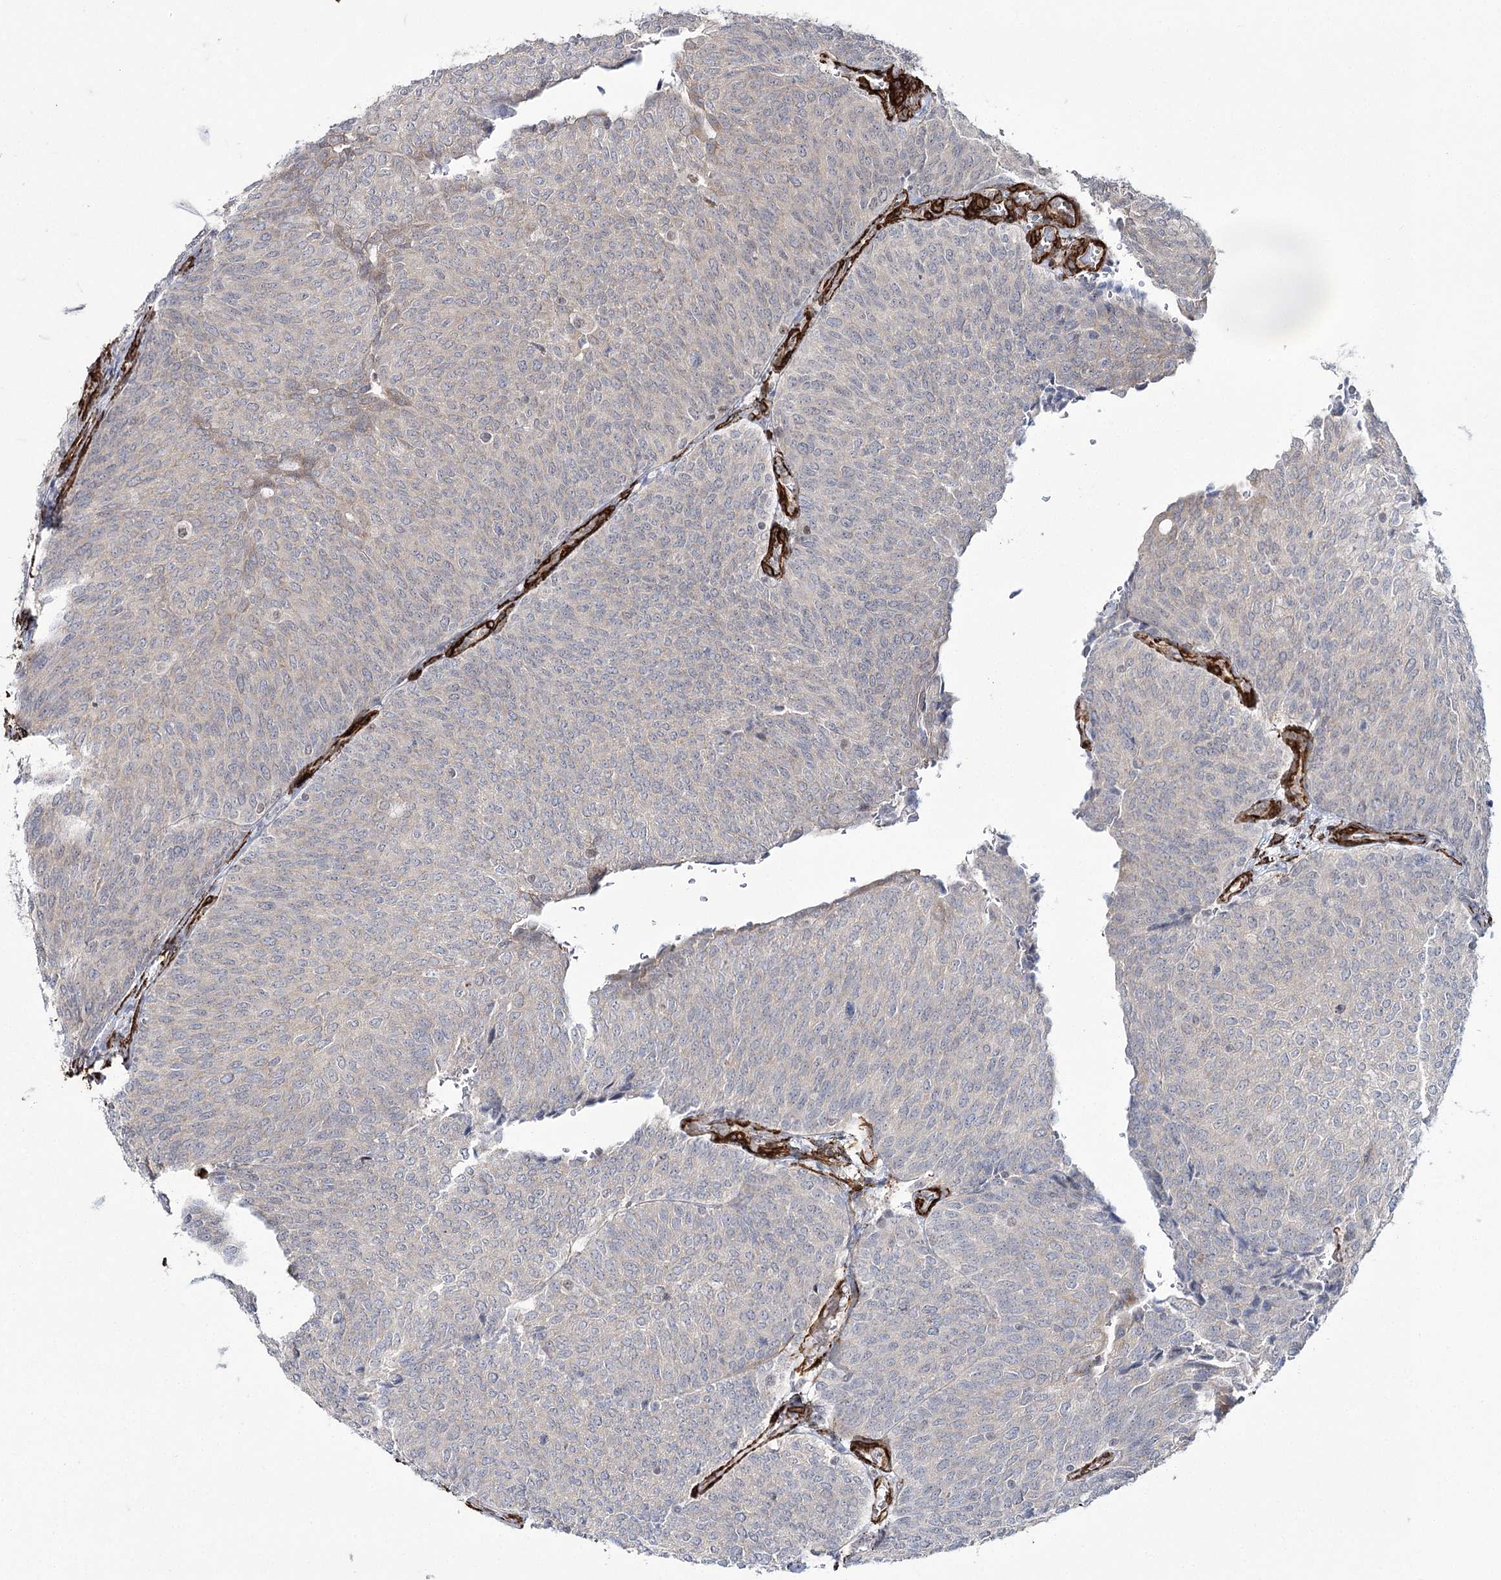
{"staining": {"intensity": "weak", "quantity": "<25%", "location": "cytoplasmic/membranous"}, "tissue": "urothelial cancer", "cell_type": "Tumor cells", "image_type": "cancer", "snomed": [{"axis": "morphology", "description": "Urothelial carcinoma, Low grade"}, {"axis": "topography", "description": "Urinary bladder"}], "caption": "Immunohistochemistry image of neoplastic tissue: urothelial carcinoma (low-grade) stained with DAB demonstrates no significant protein staining in tumor cells. (DAB (3,3'-diaminobenzidine) IHC, high magnification).", "gene": "CWF19L1", "patient": {"sex": "female", "age": 79}}